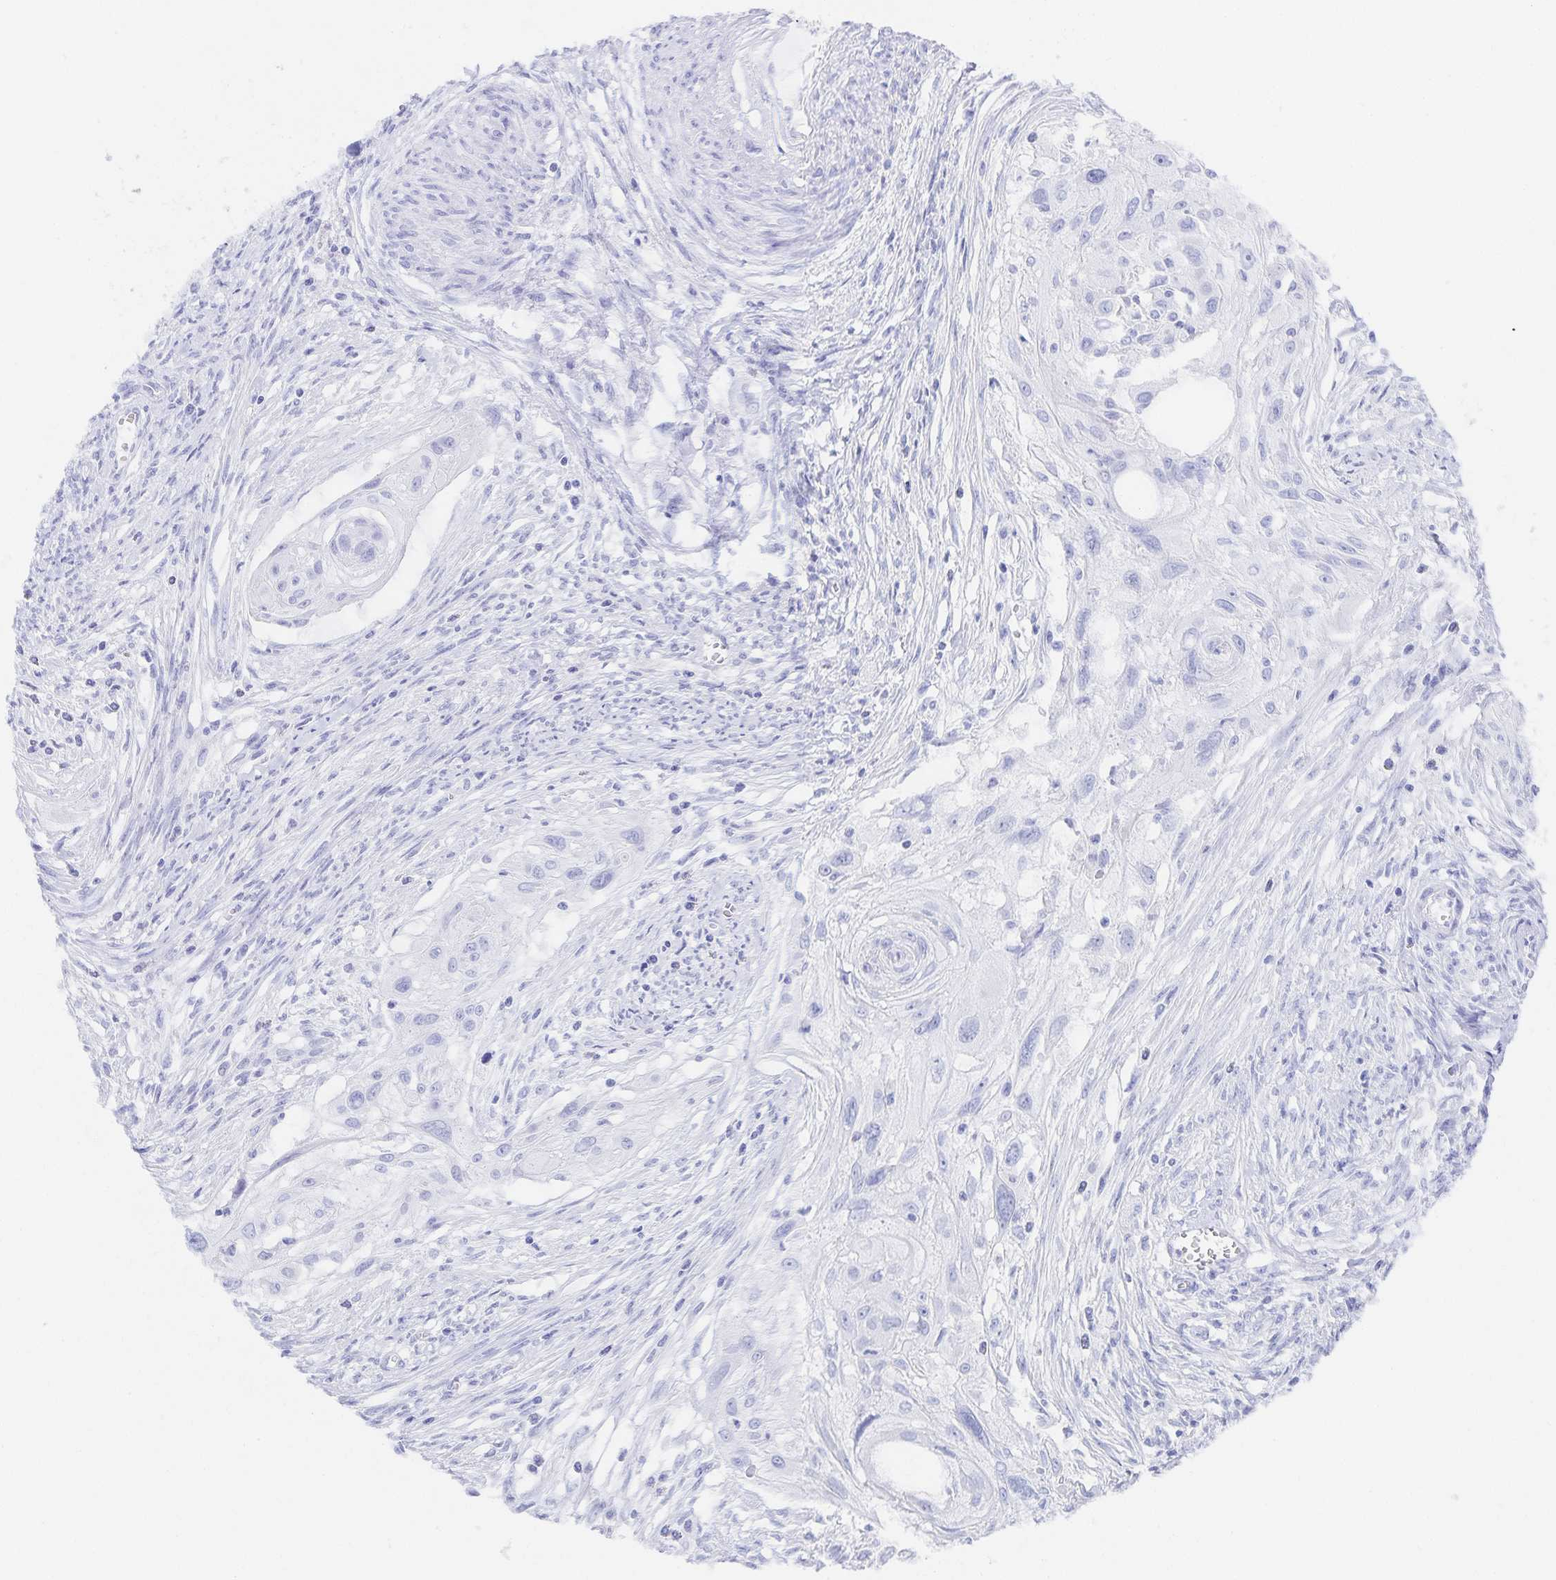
{"staining": {"intensity": "negative", "quantity": "none", "location": "none"}, "tissue": "cervical cancer", "cell_type": "Tumor cells", "image_type": "cancer", "snomed": [{"axis": "morphology", "description": "Squamous cell carcinoma, NOS"}, {"axis": "topography", "description": "Cervix"}], "caption": "Histopathology image shows no protein staining in tumor cells of squamous cell carcinoma (cervical) tissue.", "gene": "SNTN", "patient": {"sex": "female", "age": 49}}